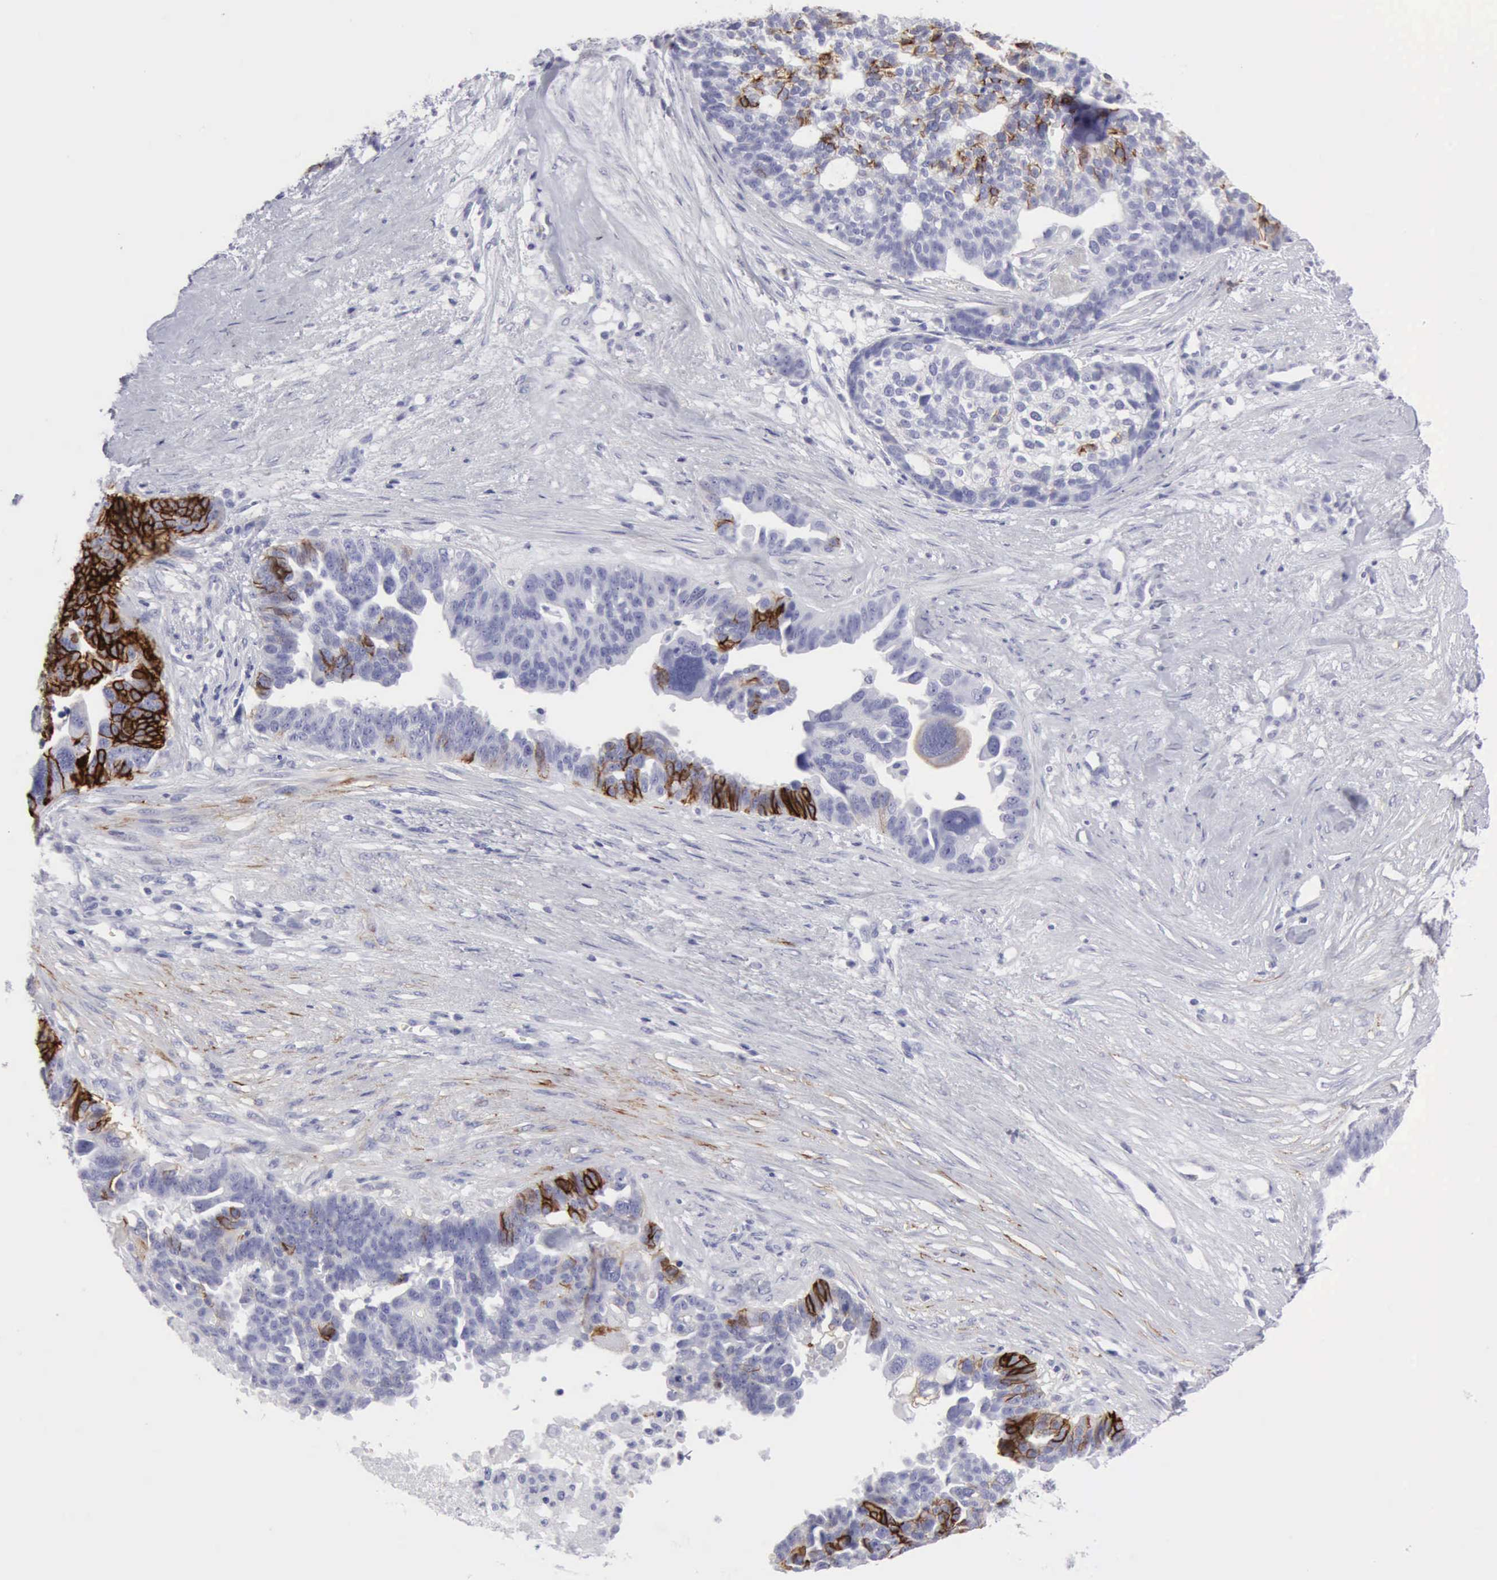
{"staining": {"intensity": "strong", "quantity": "<25%", "location": "cytoplasmic/membranous"}, "tissue": "ovarian cancer", "cell_type": "Tumor cells", "image_type": "cancer", "snomed": [{"axis": "morphology", "description": "Cystadenocarcinoma, serous, NOS"}, {"axis": "topography", "description": "Ovary"}], "caption": "DAB (3,3'-diaminobenzidine) immunohistochemical staining of serous cystadenocarcinoma (ovarian) shows strong cytoplasmic/membranous protein expression in about <25% of tumor cells.", "gene": "NCAM1", "patient": {"sex": "female", "age": 59}}